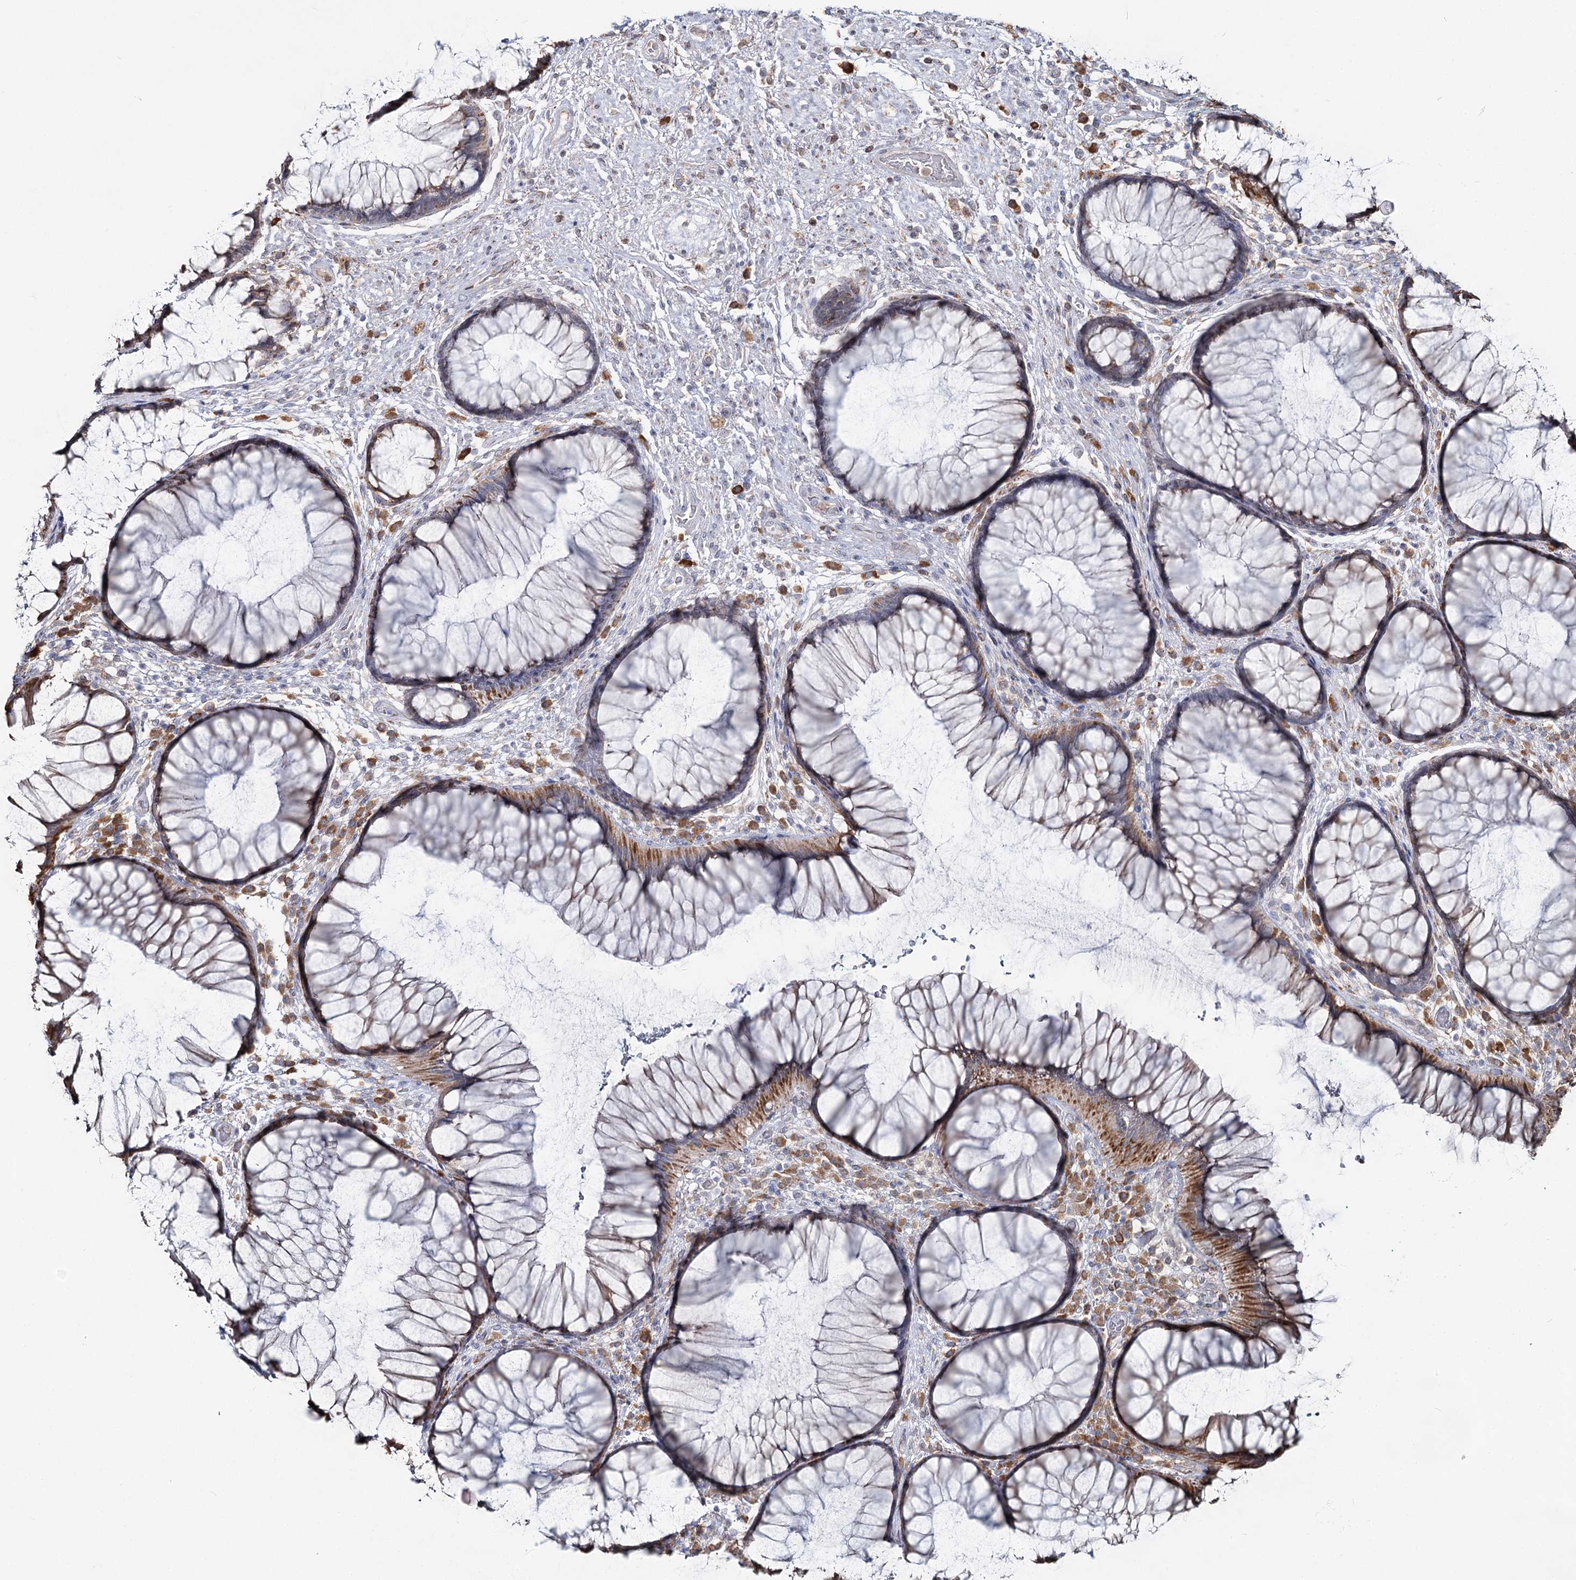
{"staining": {"intensity": "moderate", "quantity": ">75%", "location": "cytoplasmic/membranous"}, "tissue": "rectum", "cell_type": "Glandular cells", "image_type": "normal", "snomed": [{"axis": "morphology", "description": "Normal tissue, NOS"}, {"axis": "topography", "description": "Rectum"}], "caption": "Immunohistochemistry (DAB (3,3'-diaminobenzidine)) staining of unremarkable human rectum shows moderate cytoplasmic/membranous protein staining in approximately >75% of glandular cells. (DAB IHC with brightfield microscopy, high magnification).", "gene": "ZCCHC9", "patient": {"sex": "male", "age": 51}}